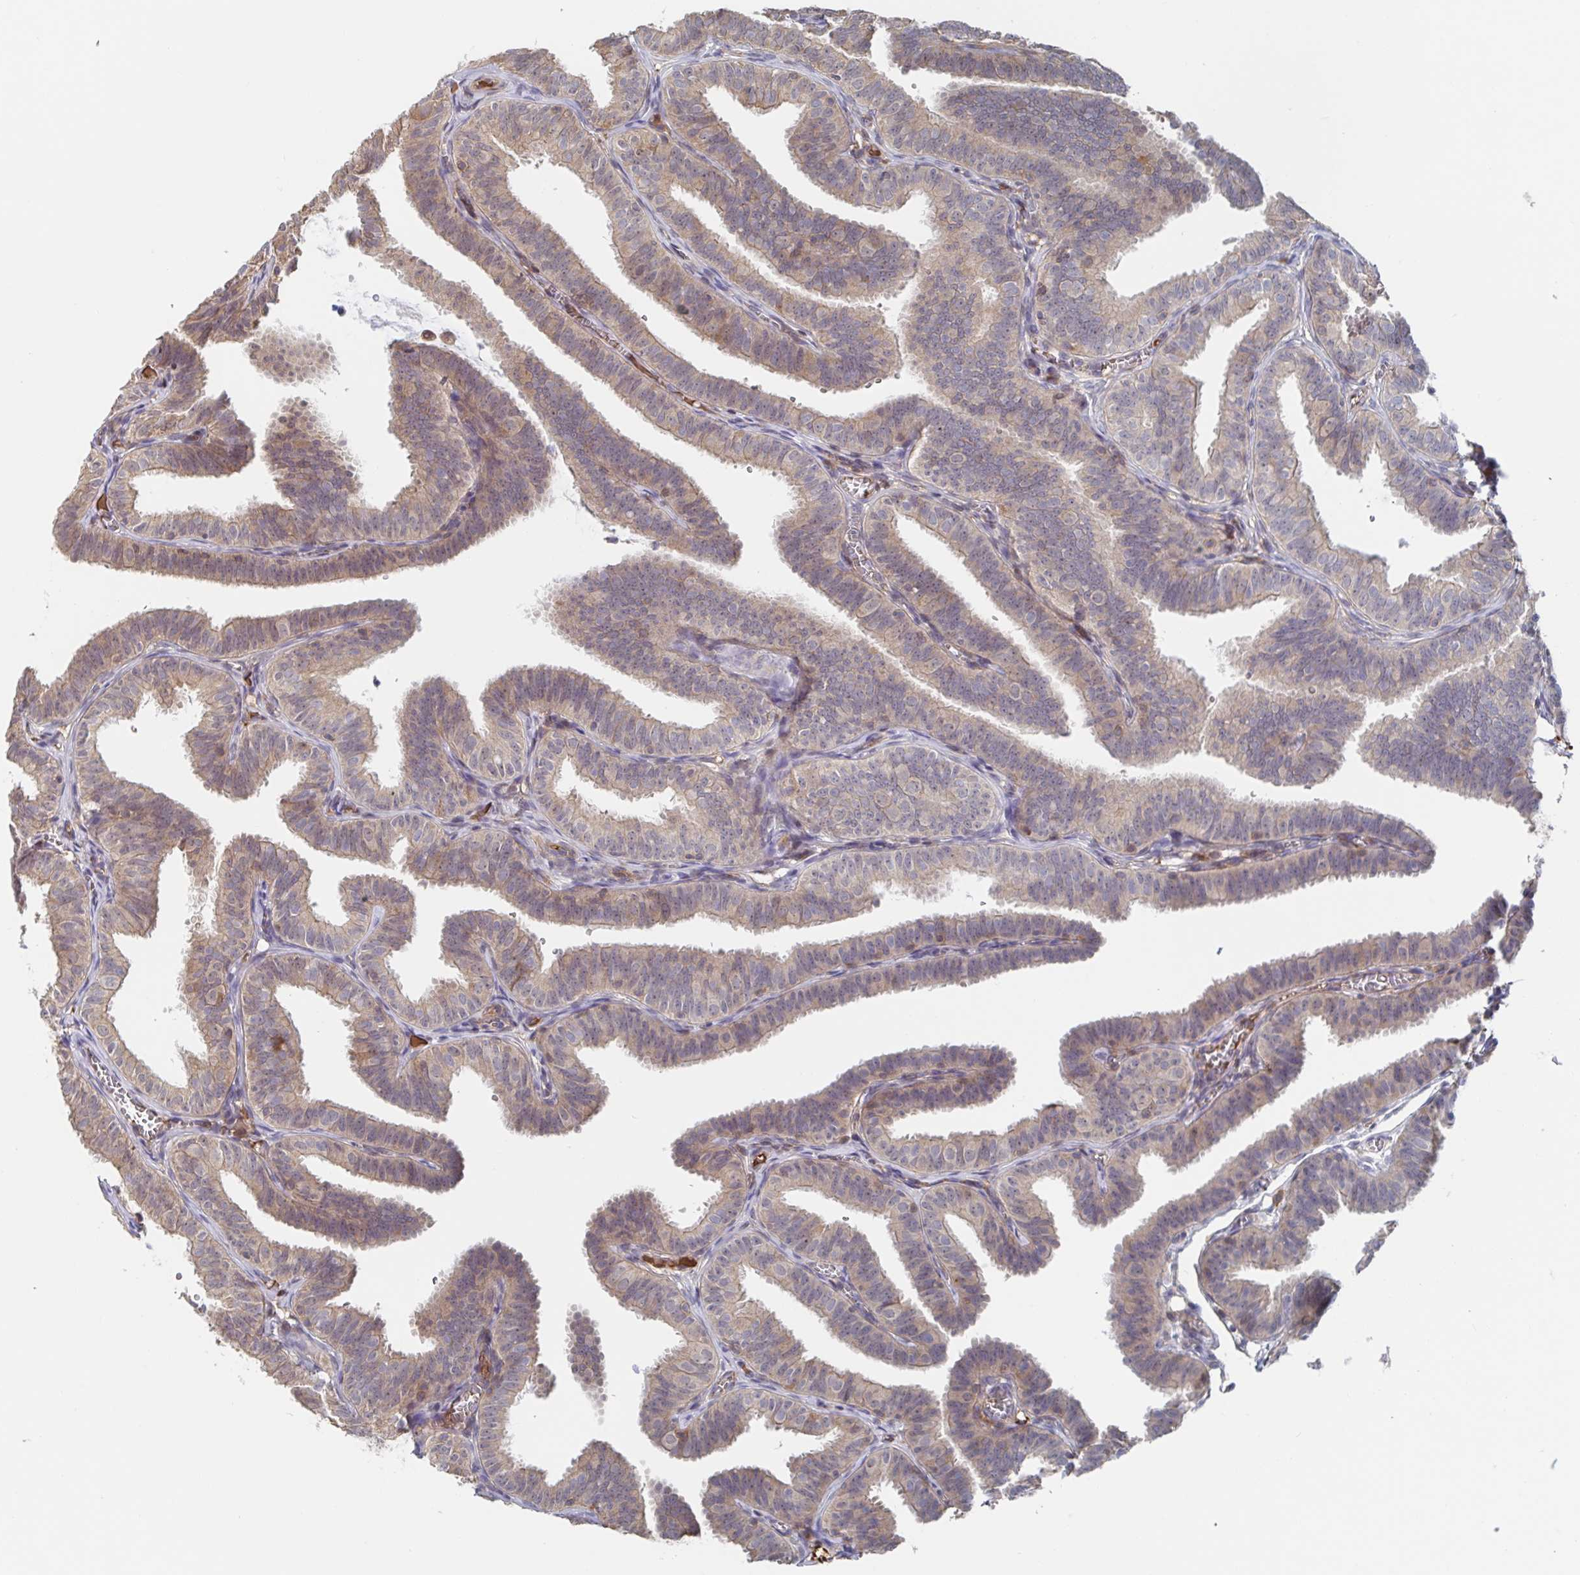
{"staining": {"intensity": "weak", "quantity": ">75%", "location": "cytoplasmic/membranous"}, "tissue": "fallopian tube", "cell_type": "Glandular cells", "image_type": "normal", "snomed": [{"axis": "morphology", "description": "Normal tissue, NOS"}, {"axis": "topography", "description": "Fallopian tube"}], "caption": "Immunohistochemistry of unremarkable fallopian tube exhibits low levels of weak cytoplasmic/membranous staining in about >75% of glandular cells.", "gene": "DHRS12", "patient": {"sex": "female", "age": 25}}